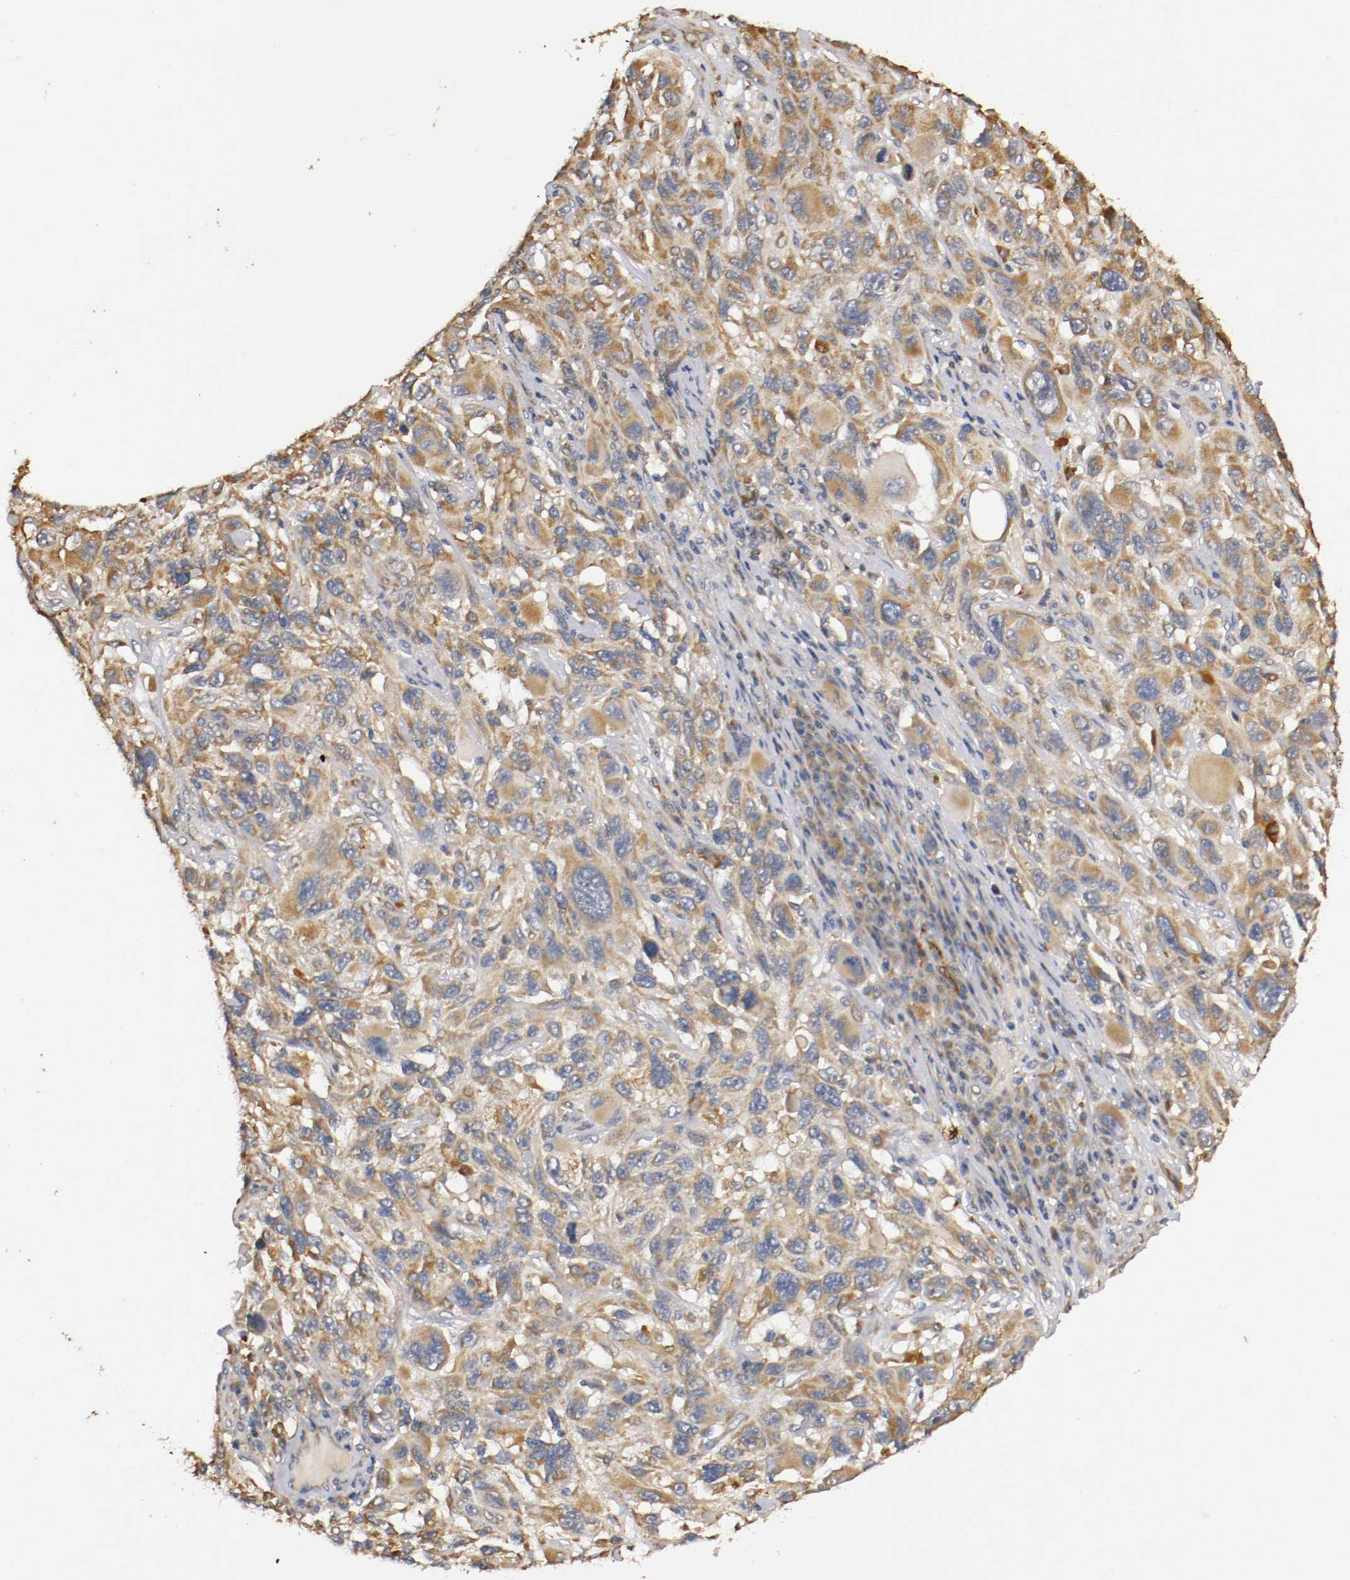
{"staining": {"intensity": "moderate", "quantity": ">75%", "location": "cytoplasmic/membranous"}, "tissue": "melanoma", "cell_type": "Tumor cells", "image_type": "cancer", "snomed": [{"axis": "morphology", "description": "Malignant melanoma, NOS"}, {"axis": "topography", "description": "Skin"}], "caption": "Malignant melanoma tissue shows moderate cytoplasmic/membranous expression in about >75% of tumor cells, visualized by immunohistochemistry.", "gene": "VEZT", "patient": {"sex": "male", "age": 53}}